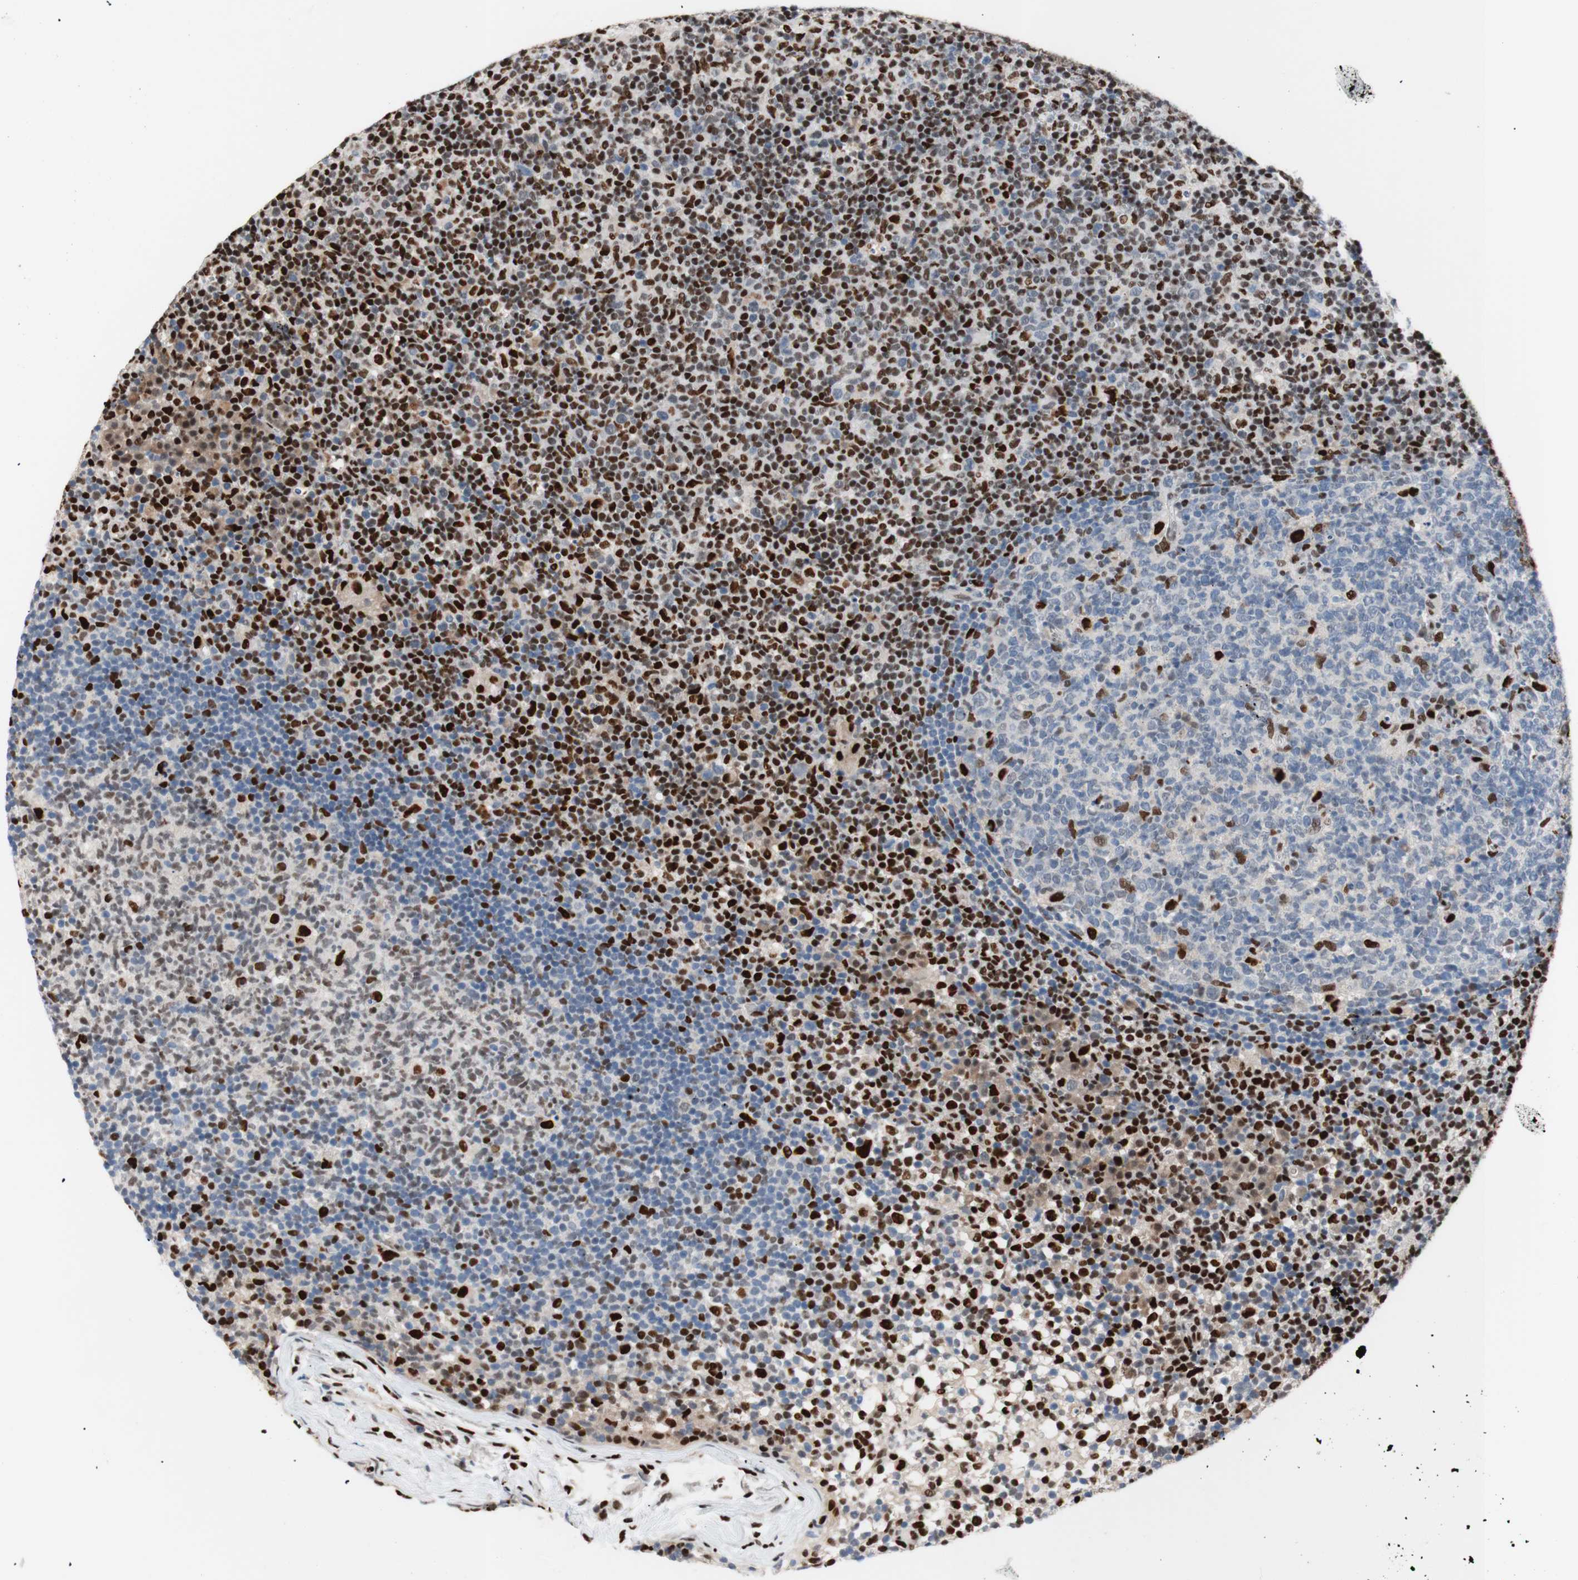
{"staining": {"intensity": "strong", "quantity": "<25%", "location": "nuclear"}, "tissue": "lymph node", "cell_type": "Germinal center cells", "image_type": "normal", "snomed": [{"axis": "morphology", "description": "Normal tissue, NOS"}, {"axis": "morphology", "description": "Inflammation, NOS"}, {"axis": "topography", "description": "Lymph node"}], "caption": "Lymph node stained with DAB immunohistochemistry (IHC) exhibits medium levels of strong nuclear positivity in approximately <25% of germinal center cells. The staining is performed using DAB (3,3'-diaminobenzidine) brown chromogen to label protein expression. The nuclei are counter-stained blue using hematoxylin.", "gene": "EED", "patient": {"sex": "male", "age": 55}}